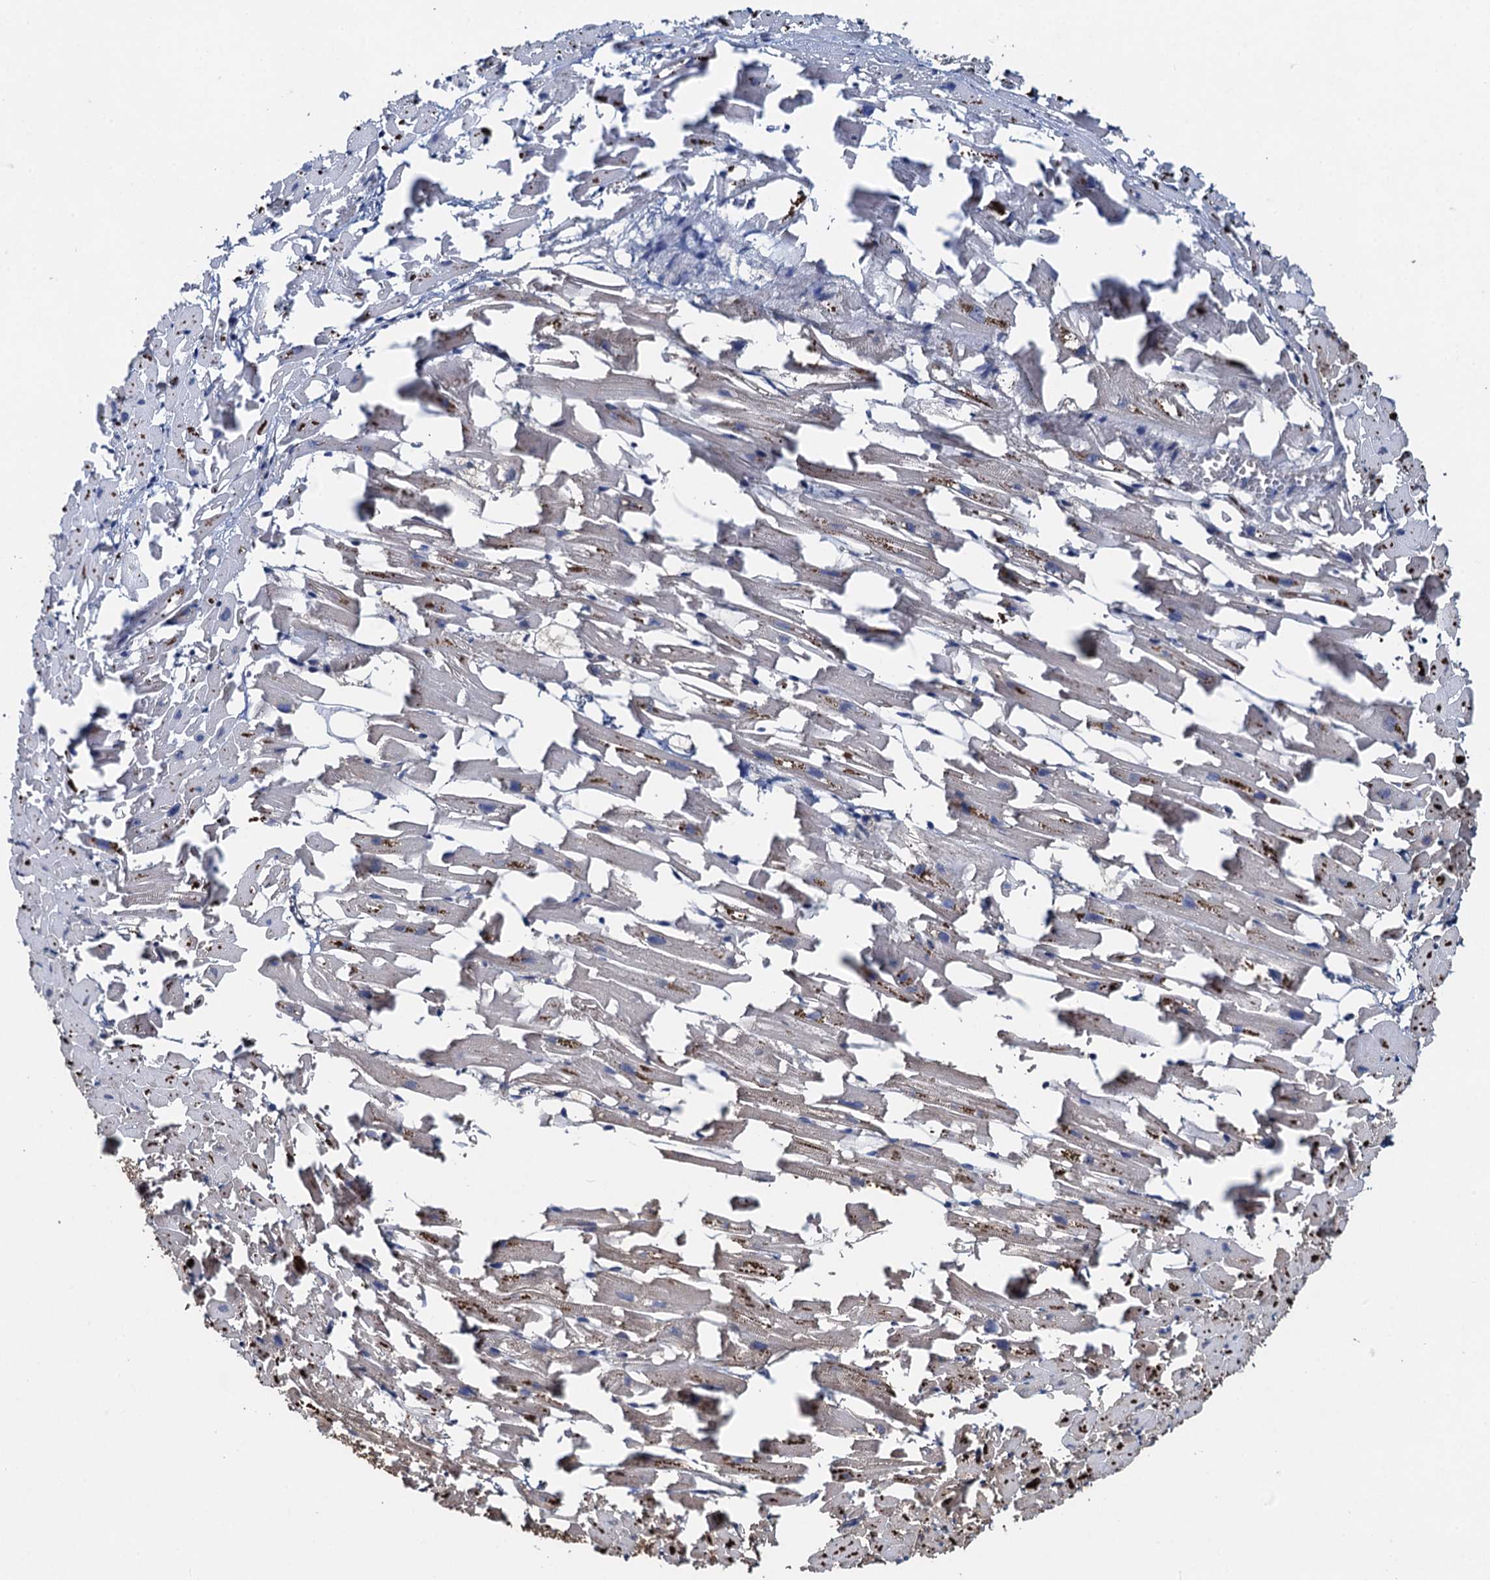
{"staining": {"intensity": "weak", "quantity": "25%-75%", "location": "cytoplasmic/membranous"}, "tissue": "heart muscle", "cell_type": "Cardiomyocytes", "image_type": "normal", "snomed": [{"axis": "morphology", "description": "Normal tissue, NOS"}, {"axis": "topography", "description": "Heart"}], "caption": "Immunohistochemistry (DAB) staining of benign heart muscle reveals weak cytoplasmic/membranous protein staining in about 25%-75% of cardiomyocytes.", "gene": "SNAP29", "patient": {"sex": "female", "age": 64}}